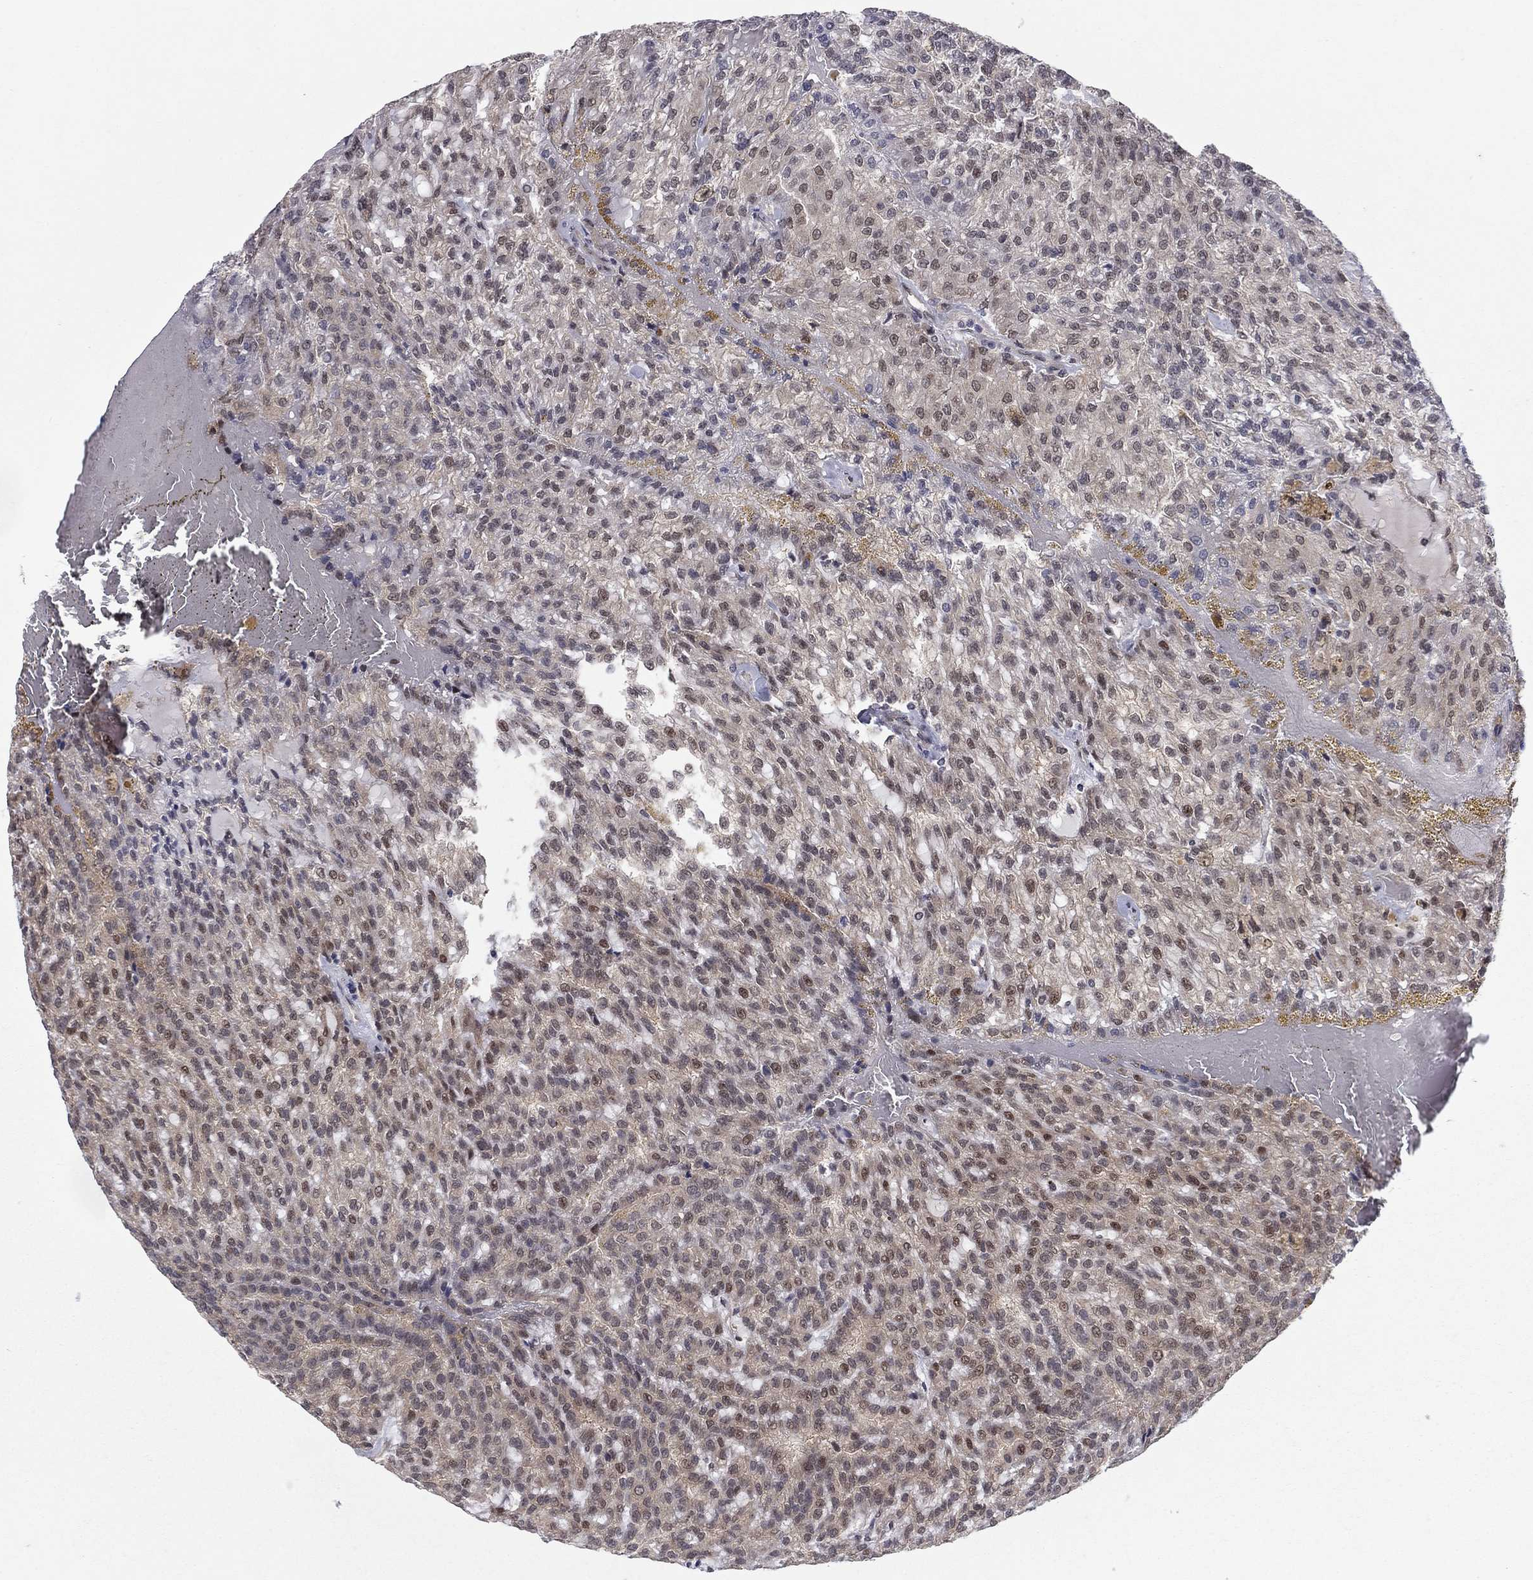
{"staining": {"intensity": "moderate", "quantity": "<25%", "location": "nuclear"}, "tissue": "renal cancer", "cell_type": "Tumor cells", "image_type": "cancer", "snomed": [{"axis": "morphology", "description": "Adenocarcinoma, NOS"}, {"axis": "topography", "description": "Kidney"}], "caption": "Immunohistochemical staining of human renal cancer (adenocarcinoma) demonstrates low levels of moderate nuclear positivity in about <25% of tumor cells.", "gene": "PSMC1", "patient": {"sex": "male", "age": 63}}